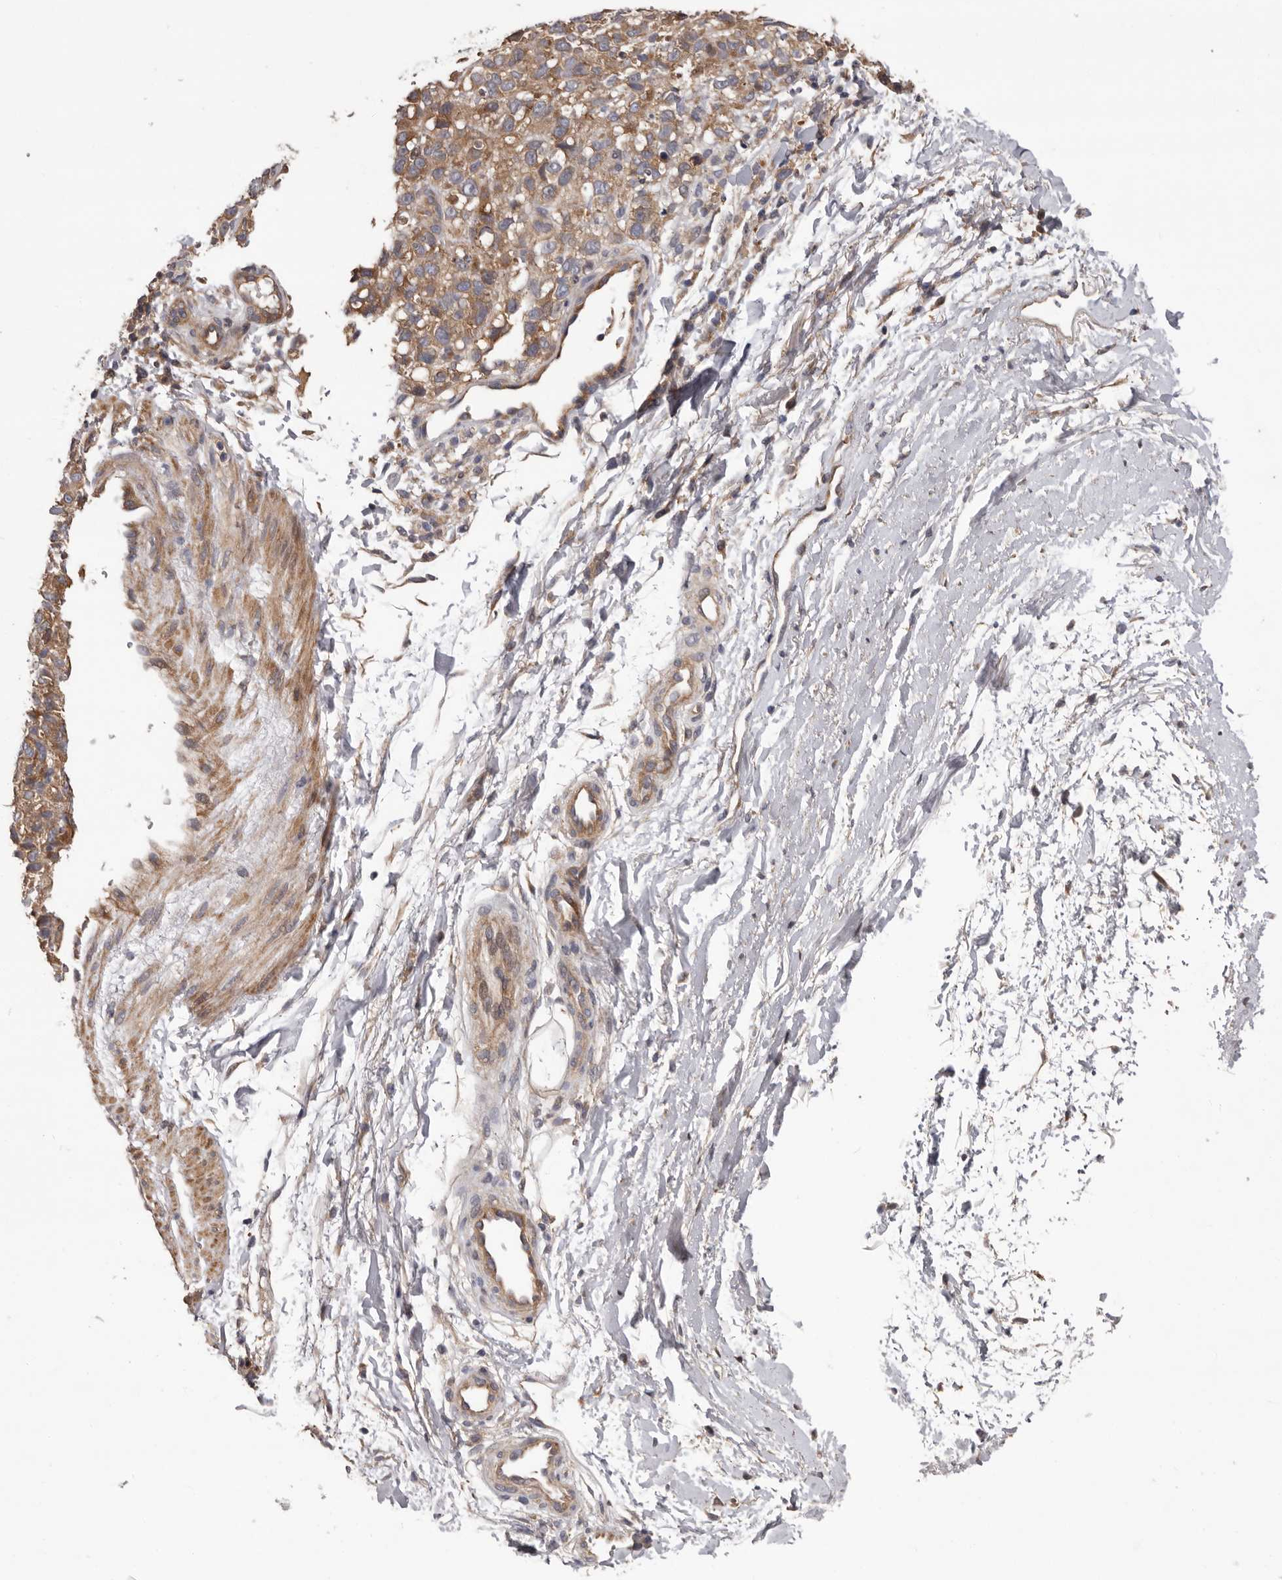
{"staining": {"intensity": "weak", "quantity": ">75%", "location": "cytoplasmic/membranous"}, "tissue": "melanoma", "cell_type": "Tumor cells", "image_type": "cancer", "snomed": [{"axis": "morphology", "description": "Malignant melanoma, Metastatic site"}, {"axis": "topography", "description": "Skin"}], "caption": "A photomicrograph of malignant melanoma (metastatic site) stained for a protein shows weak cytoplasmic/membranous brown staining in tumor cells. Using DAB (brown) and hematoxylin (blue) stains, captured at high magnification using brightfield microscopy.", "gene": "PRKD1", "patient": {"sex": "female", "age": 72}}